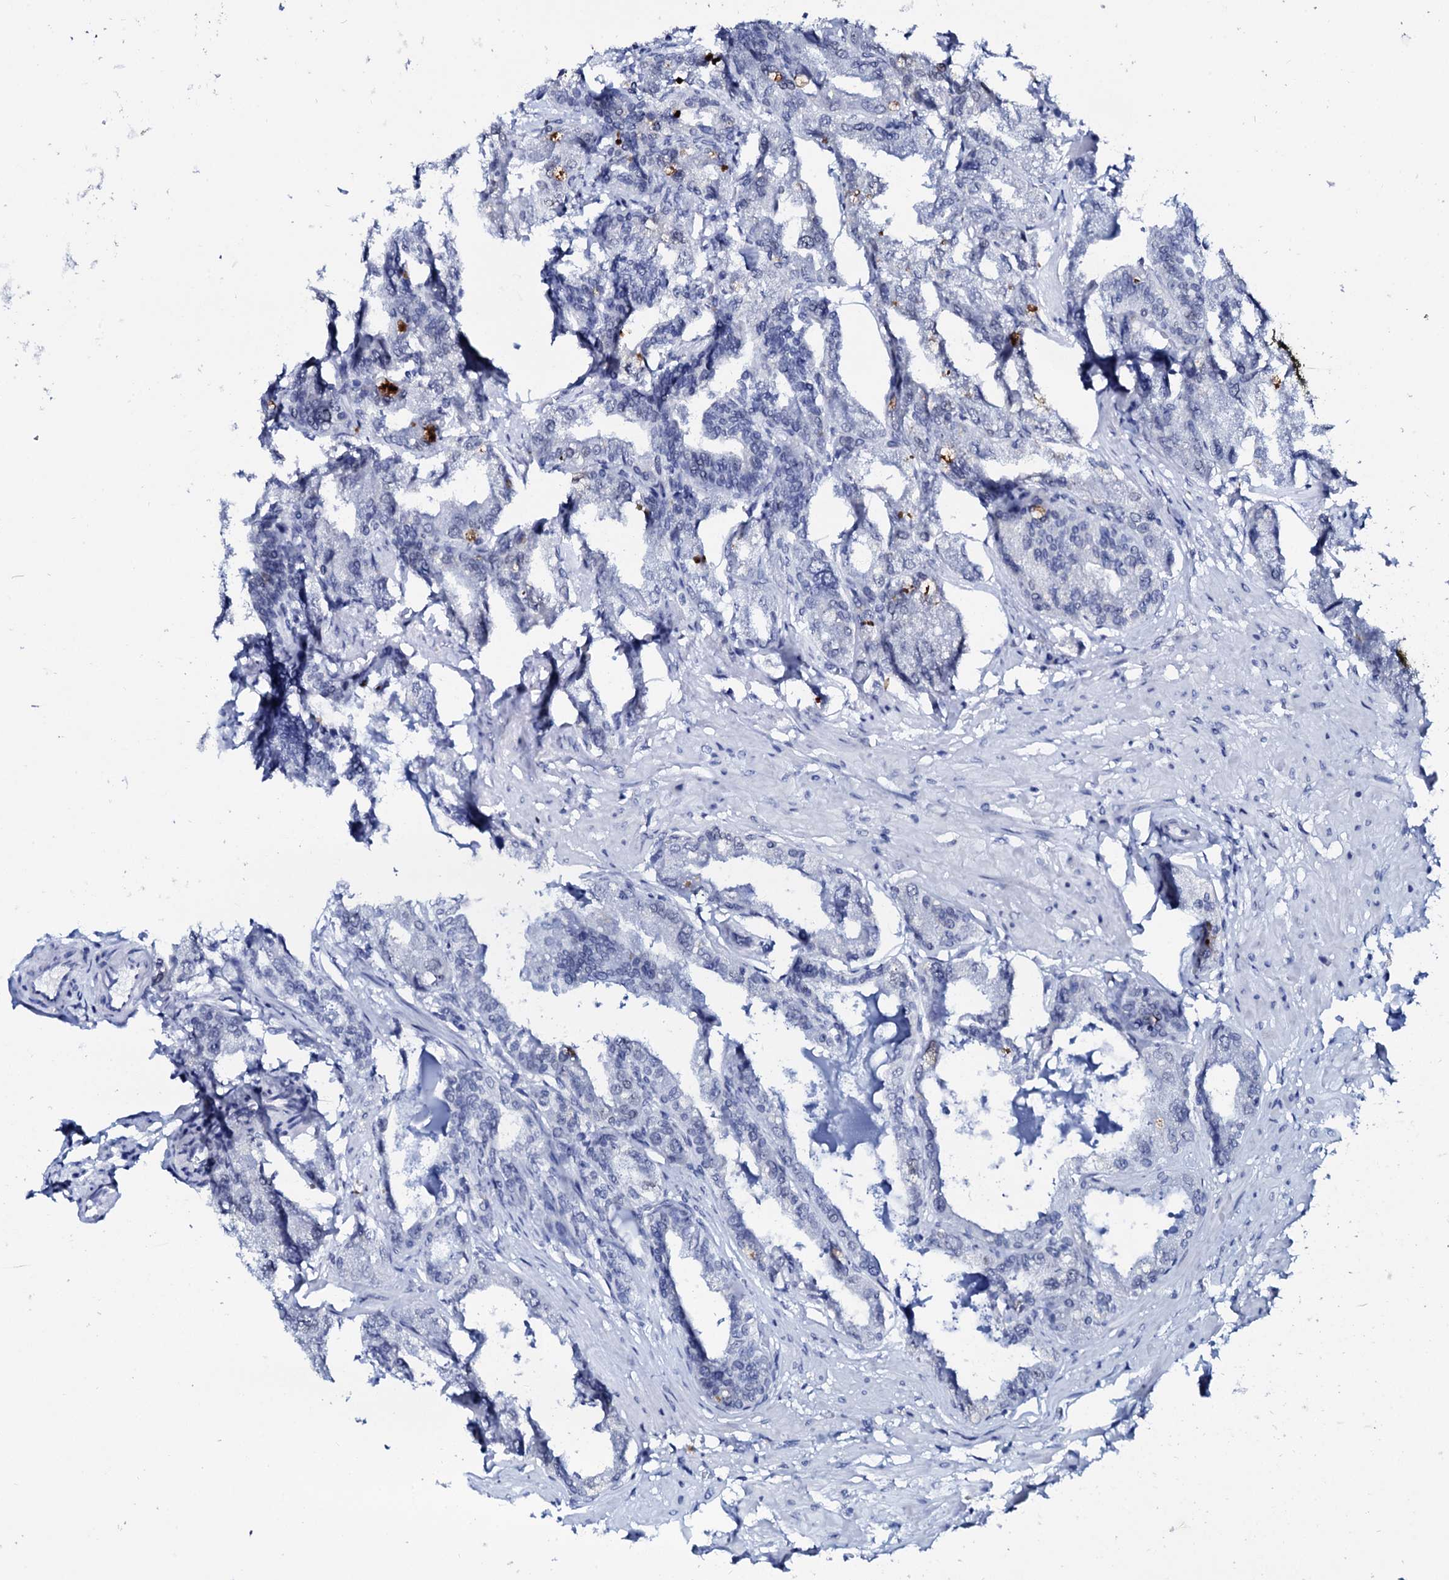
{"staining": {"intensity": "negative", "quantity": "none", "location": "none"}, "tissue": "seminal vesicle", "cell_type": "Glandular cells", "image_type": "normal", "snomed": [{"axis": "morphology", "description": "Normal tissue, NOS"}, {"axis": "topography", "description": "Seminal veicle"}], "caption": "Glandular cells are negative for brown protein staining in benign seminal vesicle. (DAB immunohistochemistry, high magnification).", "gene": "SPATA19", "patient": {"sex": "male", "age": 63}}